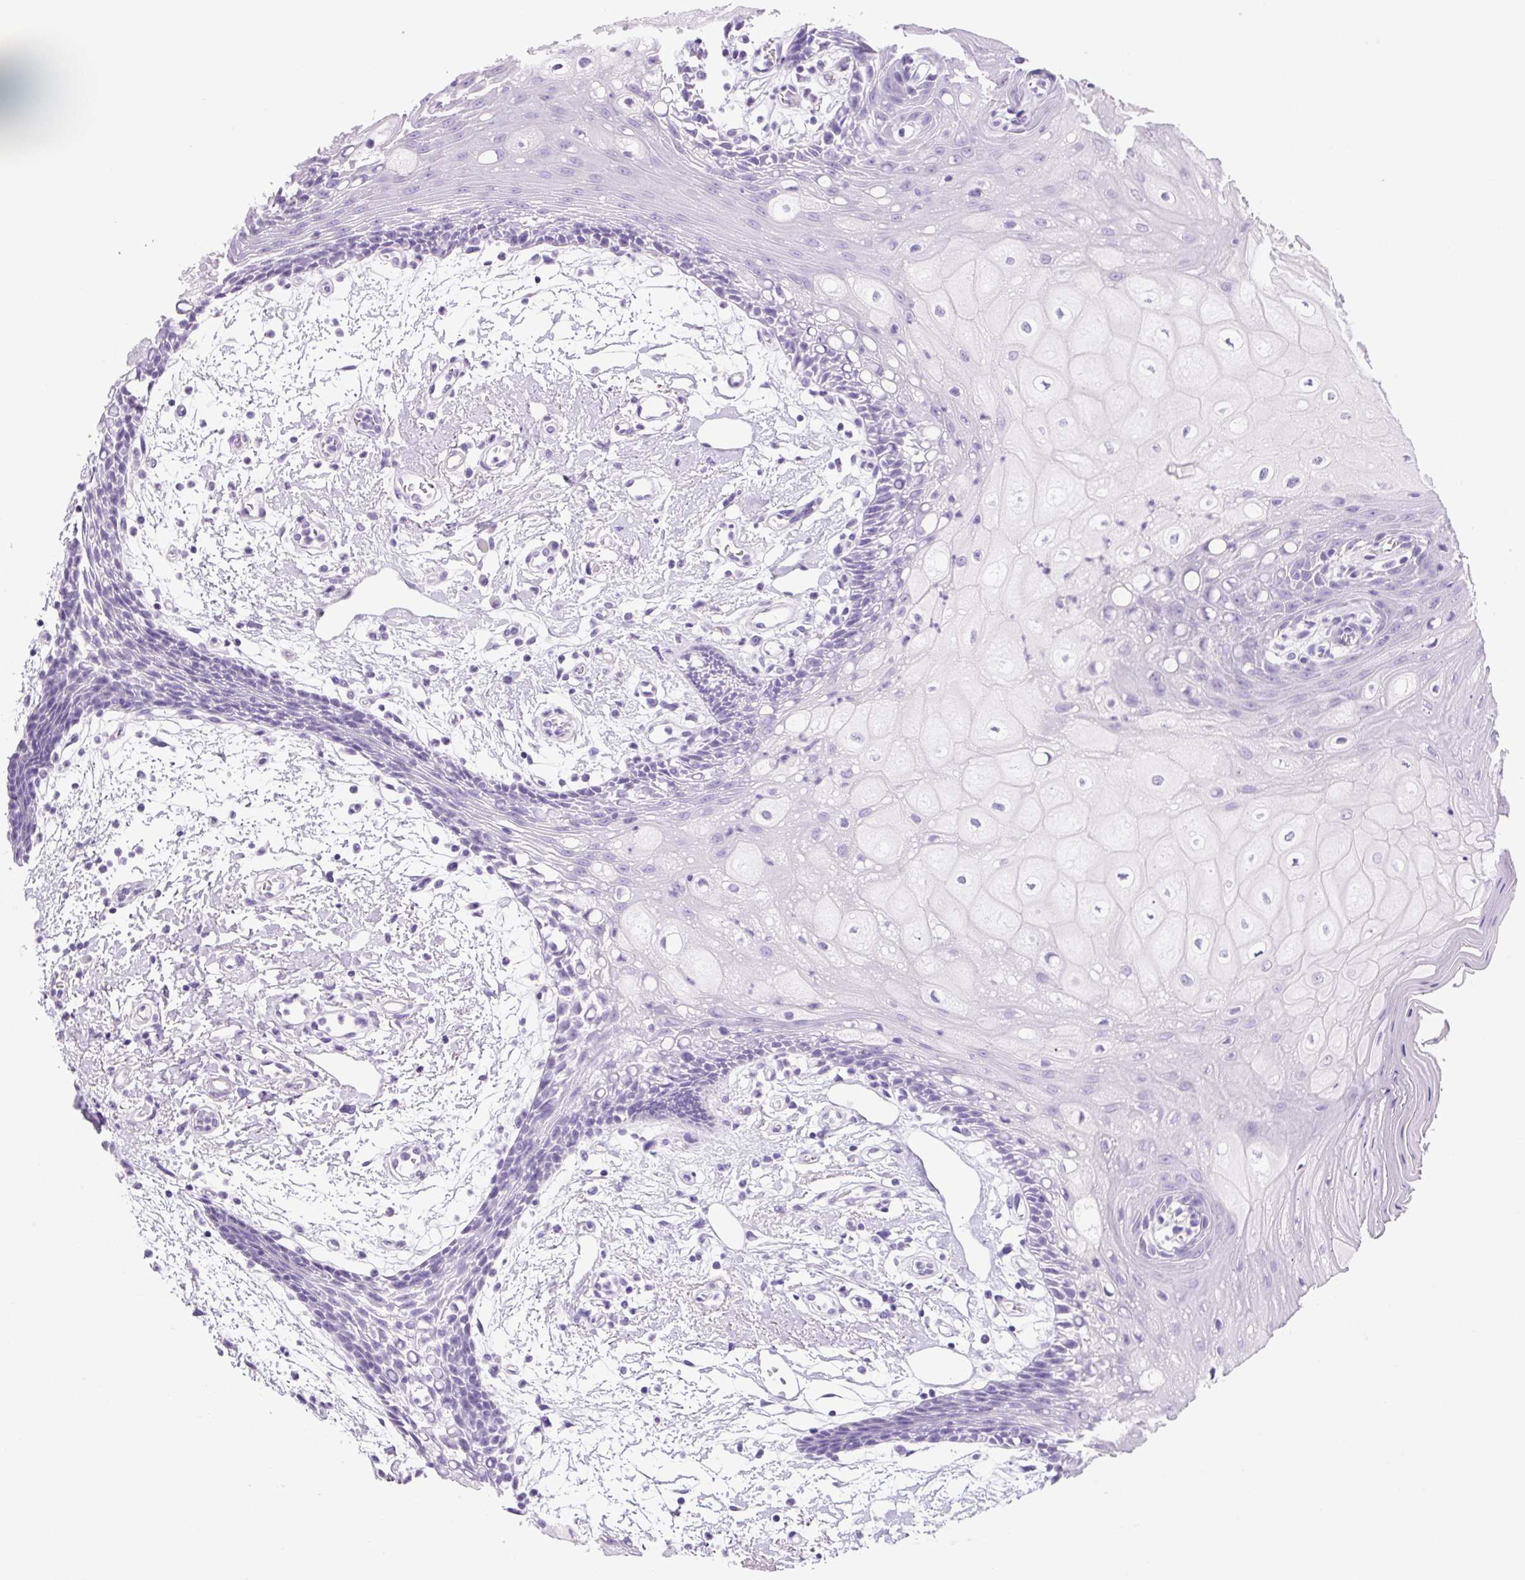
{"staining": {"intensity": "negative", "quantity": "none", "location": "none"}, "tissue": "oral mucosa", "cell_type": "Squamous epithelial cells", "image_type": "normal", "snomed": [{"axis": "morphology", "description": "Normal tissue, NOS"}, {"axis": "topography", "description": "Oral tissue"}], "caption": "This is an IHC photomicrograph of benign human oral mucosa. There is no expression in squamous epithelial cells.", "gene": "PRRT1", "patient": {"sex": "female", "age": 59}}